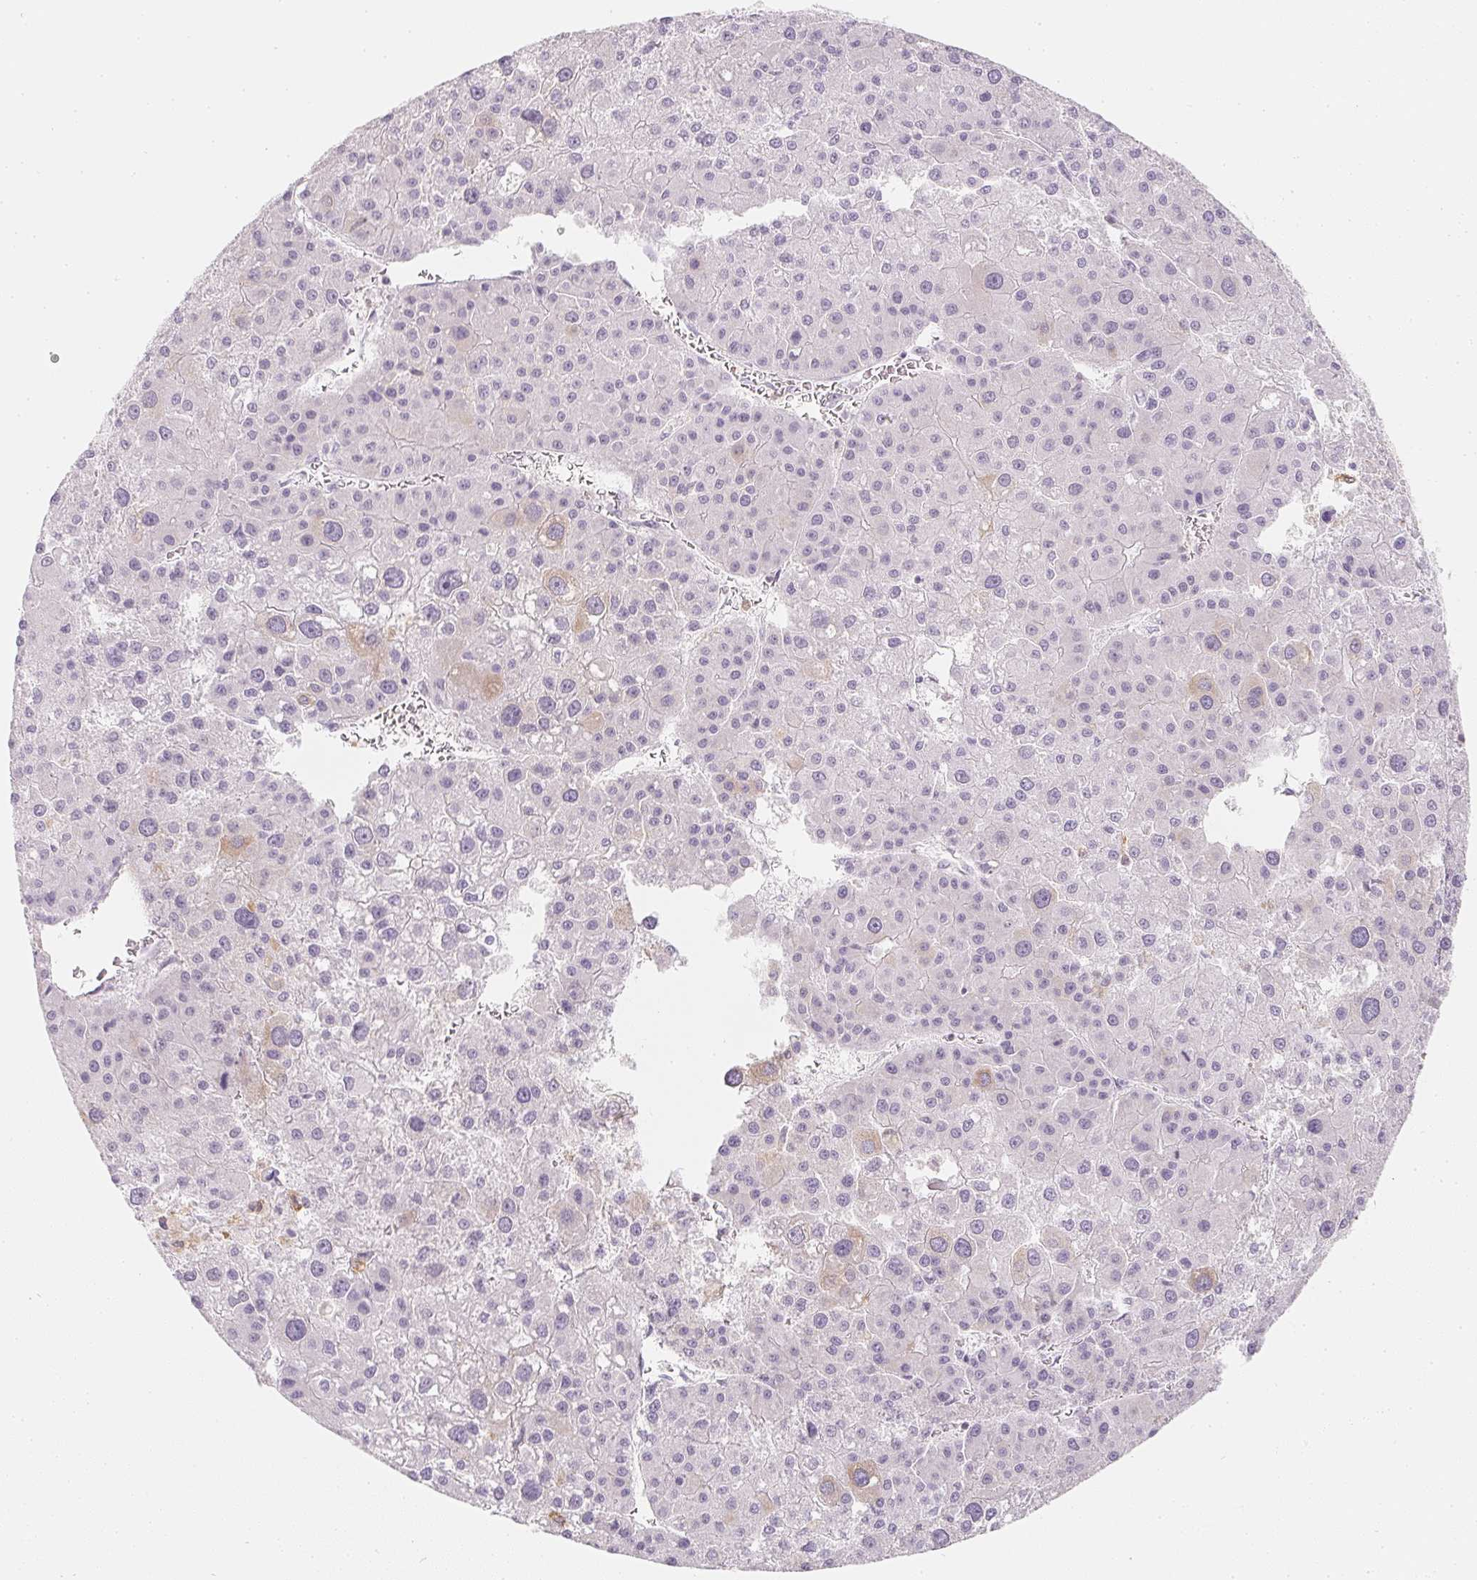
{"staining": {"intensity": "negative", "quantity": "none", "location": "none"}, "tissue": "liver cancer", "cell_type": "Tumor cells", "image_type": "cancer", "snomed": [{"axis": "morphology", "description": "Carcinoma, Hepatocellular, NOS"}, {"axis": "topography", "description": "Liver"}], "caption": "The photomicrograph reveals no significant staining in tumor cells of liver hepatocellular carcinoma.", "gene": "SOAT1", "patient": {"sex": "male", "age": 73}}